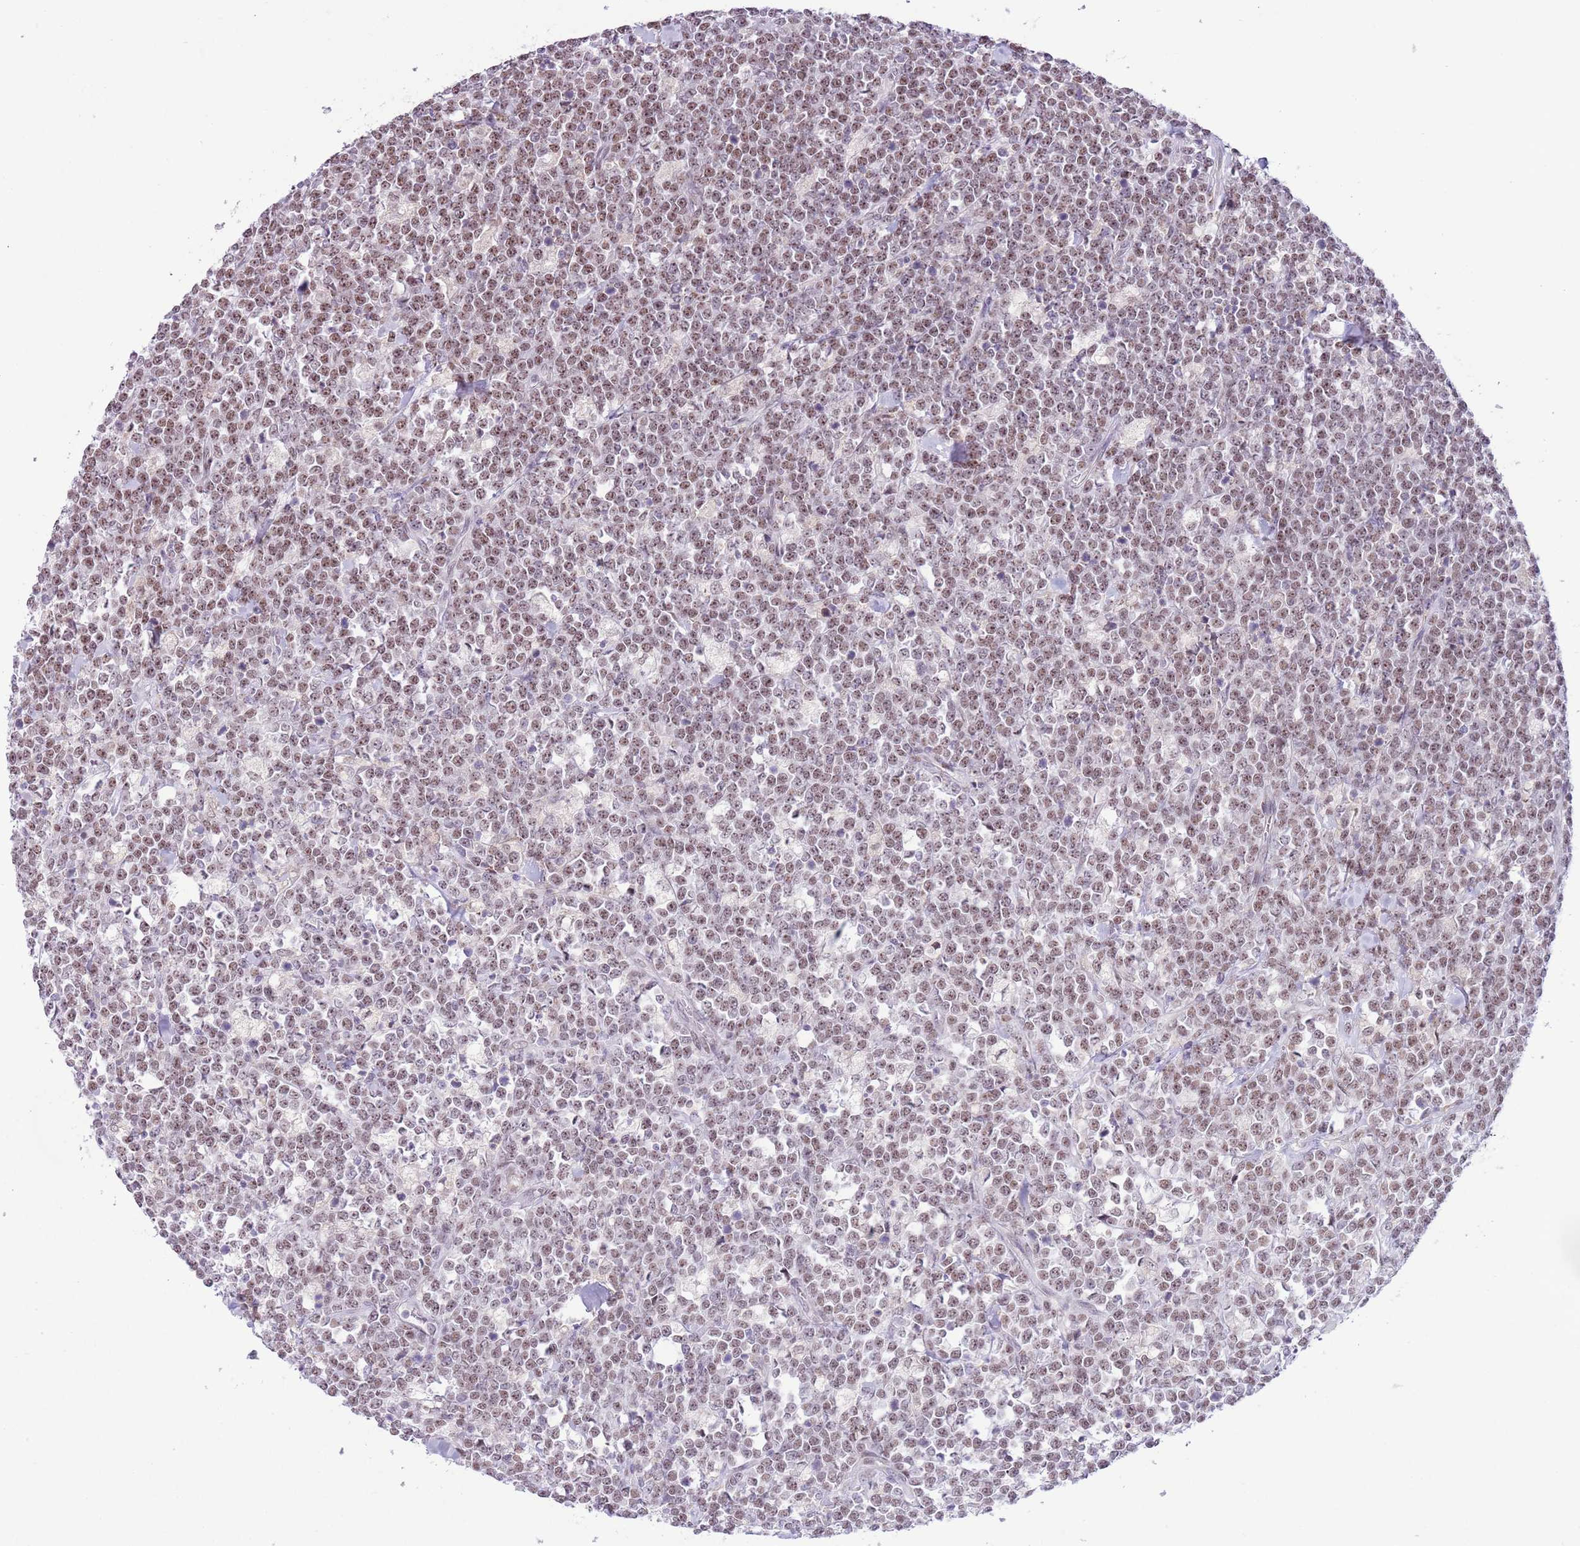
{"staining": {"intensity": "moderate", "quantity": "25%-75%", "location": "nuclear"}, "tissue": "lymphoma", "cell_type": "Tumor cells", "image_type": "cancer", "snomed": [{"axis": "morphology", "description": "Malignant lymphoma, non-Hodgkin's type, High grade"}, {"axis": "topography", "description": "Small intestine"}], "caption": "Immunohistochemical staining of lymphoma exhibits medium levels of moderate nuclear protein positivity in approximately 25%-75% of tumor cells.", "gene": "ZNF576", "patient": {"sex": "male", "age": 8}}